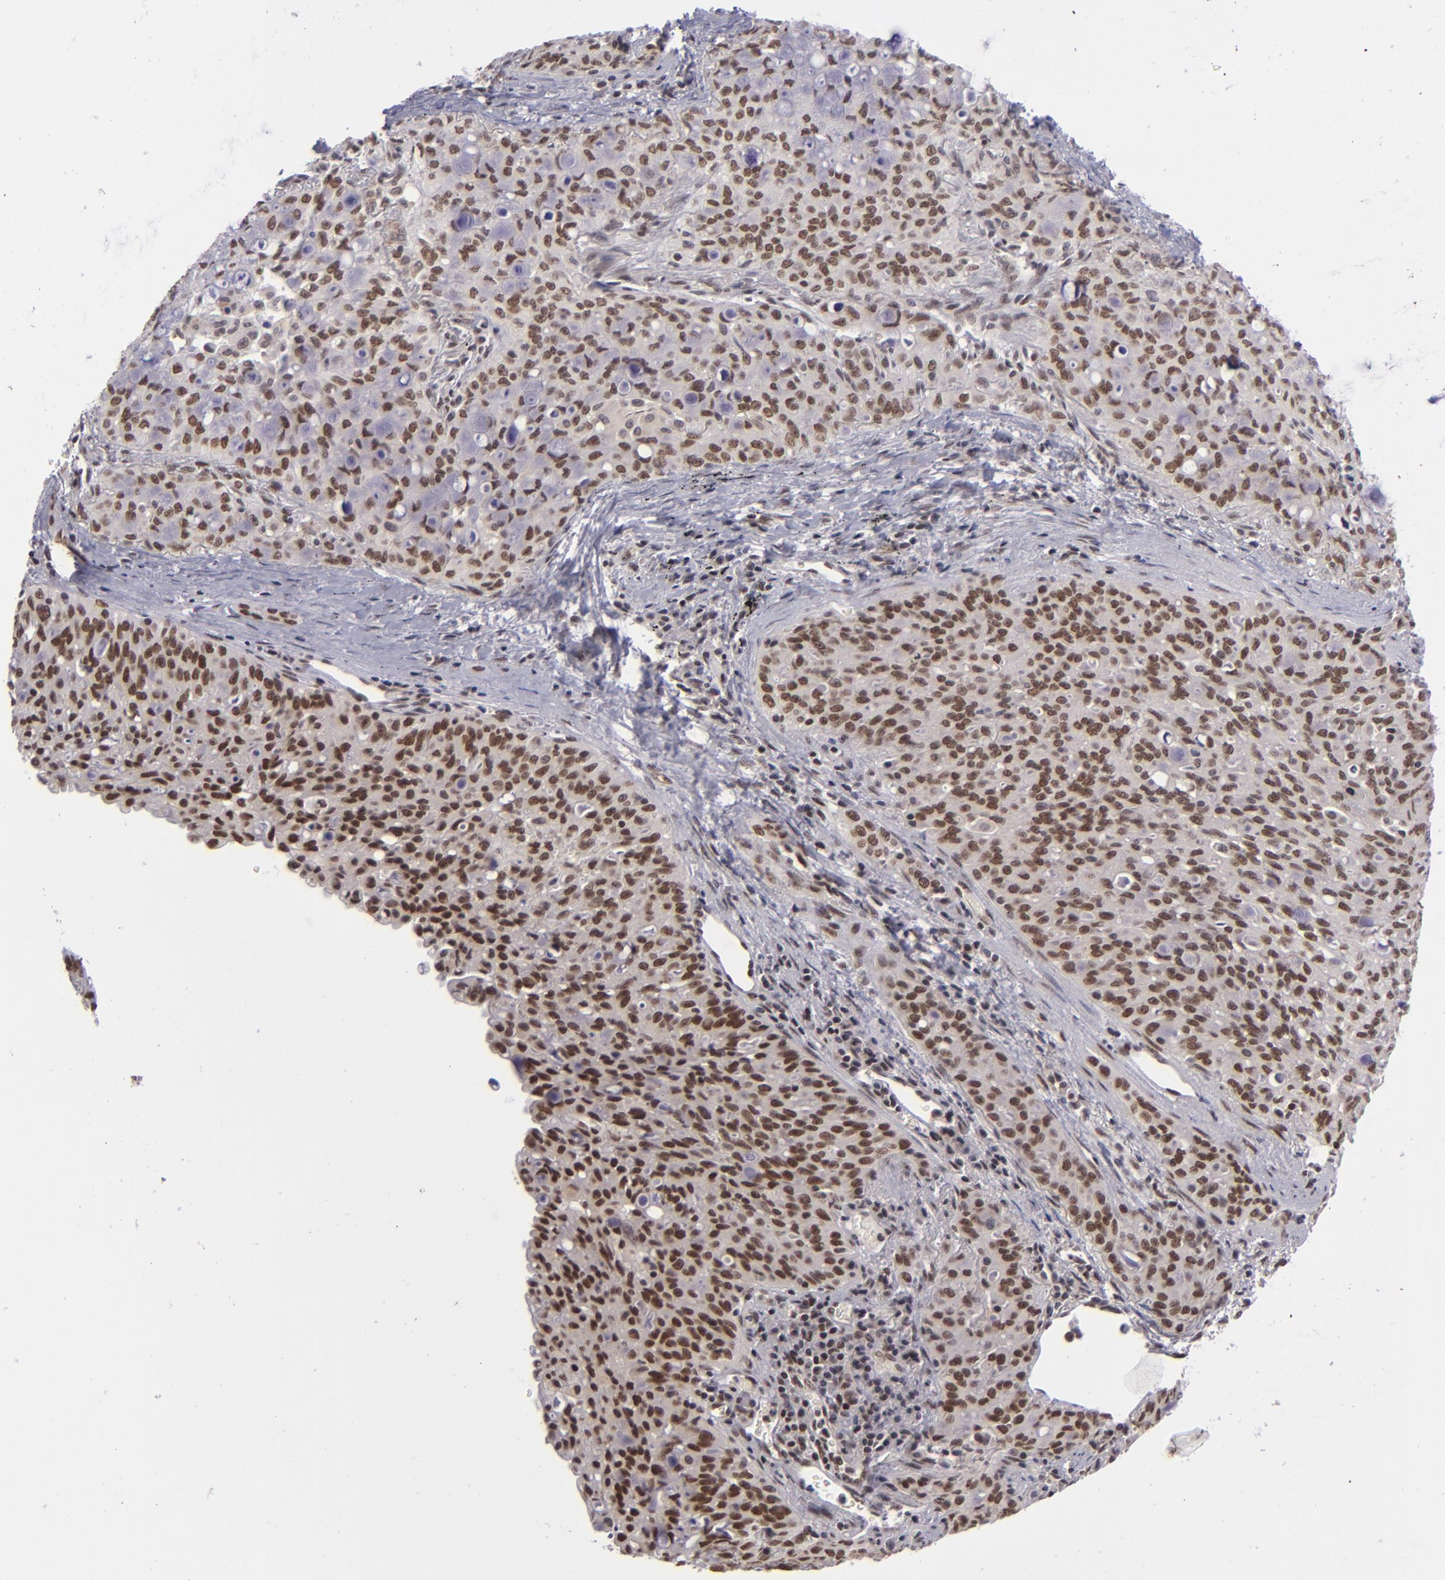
{"staining": {"intensity": "moderate", "quantity": ">75%", "location": "nuclear"}, "tissue": "lung cancer", "cell_type": "Tumor cells", "image_type": "cancer", "snomed": [{"axis": "morphology", "description": "Adenocarcinoma, NOS"}, {"axis": "topography", "description": "Lung"}], "caption": "Immunohistochemistry (IHC) staining of lung adenocarcinoma, which exhibits medium levels of moderate nuclear staining in approximately >75% of tumor cells indicating moderate nuclear protein staining. The staining was performed using DAB (brown) for protein detection and nuclei were counterstained in hematoxylin (blue).", "gene": "MLLT3", "patient": {"sex": "female", "age": 44}}